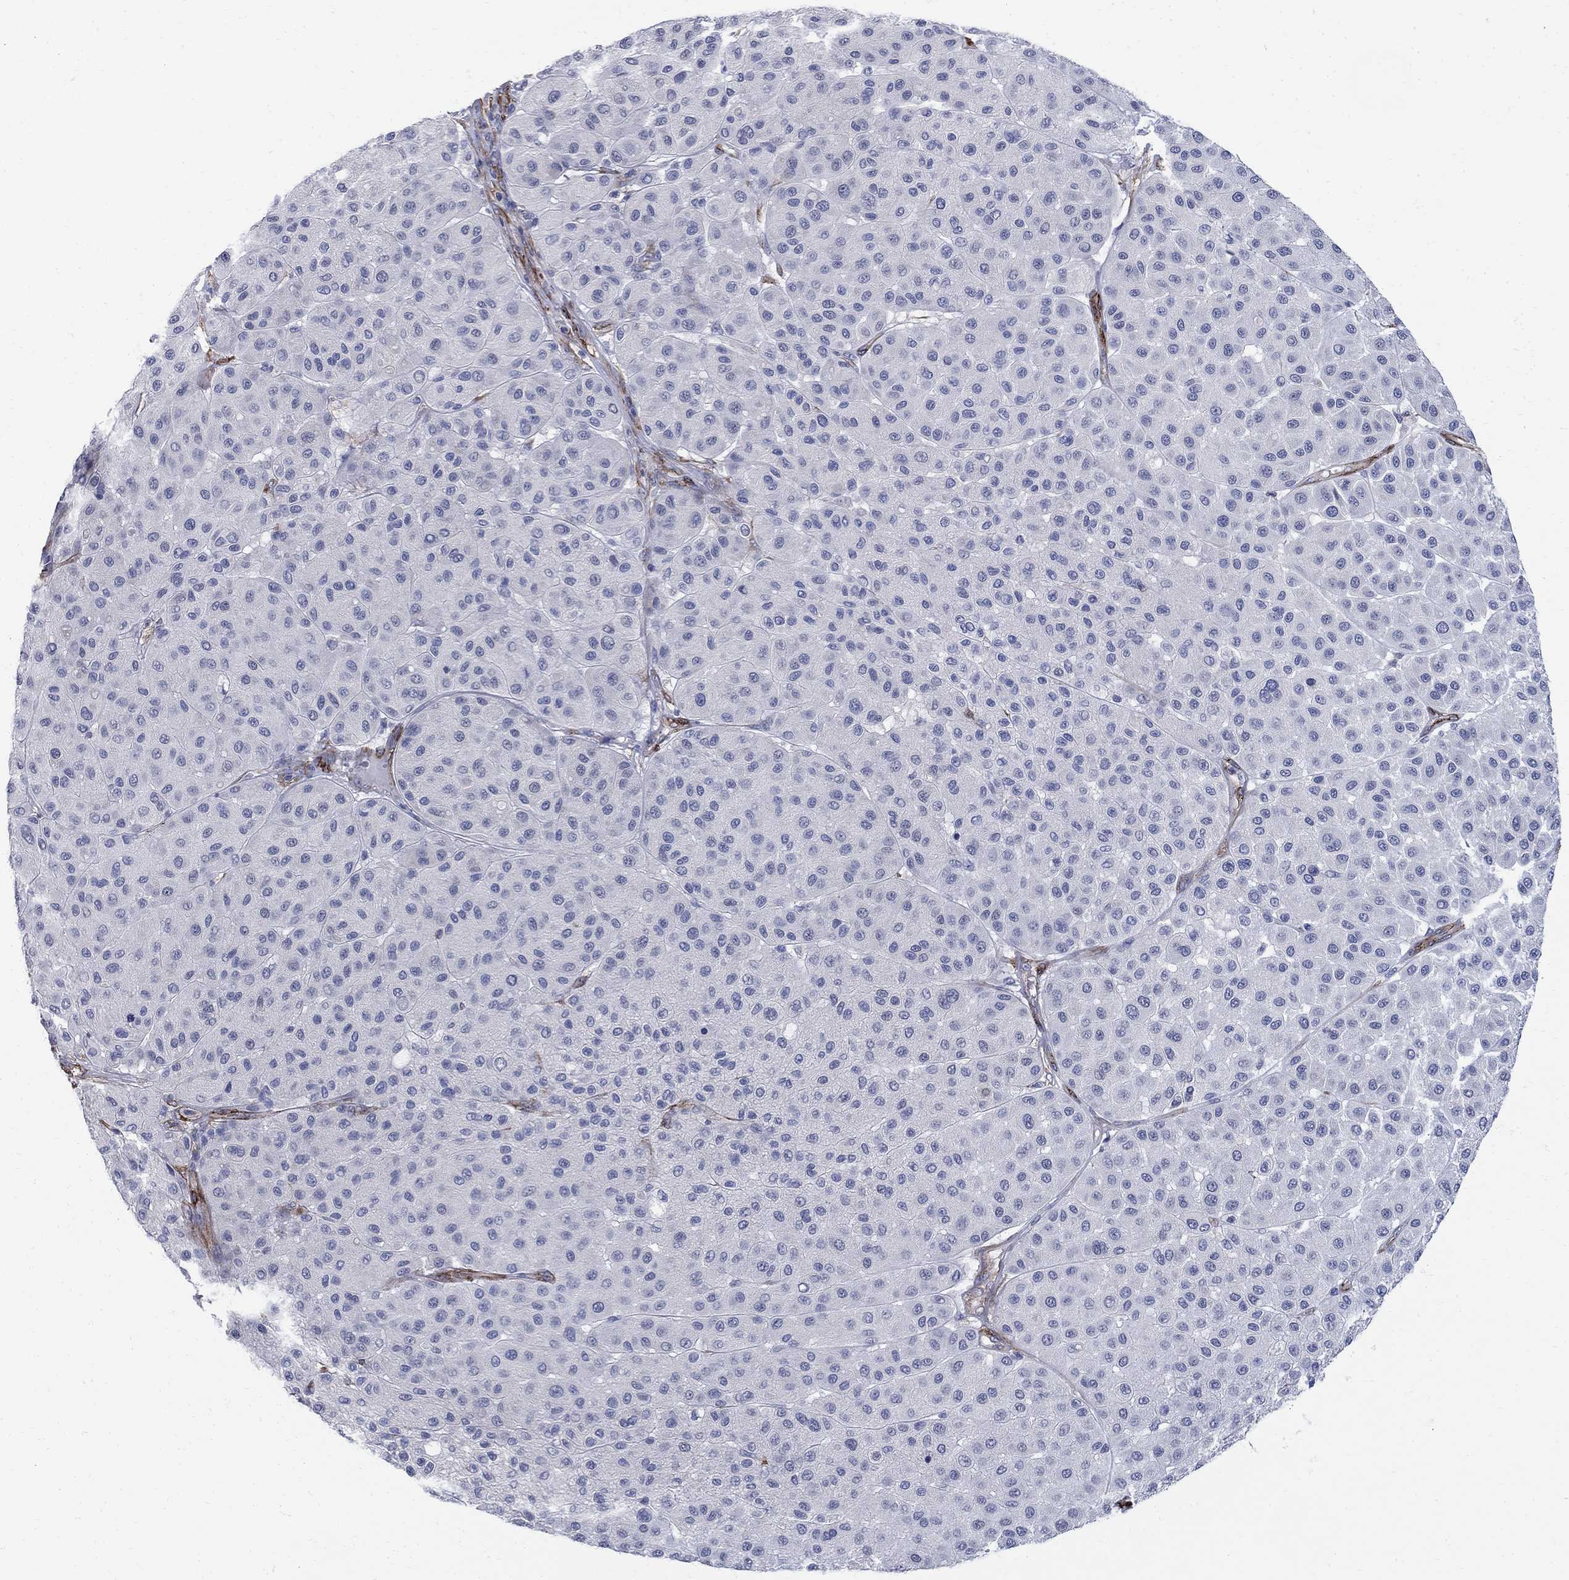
{"staining": {"intensity": "negative", "quantity": "none", "location": "none"}, "tissue": "melanoma", "cell_type": "Tumor cells", "image_type": "cancer", "snomed": [{"axis": "morphology", "description": "Malignant melanoma, Metastatic site"}, {"axis": "topography", "description": "Smooth muscle"}], "caption": "Protein analysis of melanoma displays no significant staining in tumor cells.", "gene": "SEPTIN8", "patient": {"sex": "male", "age": 41}}